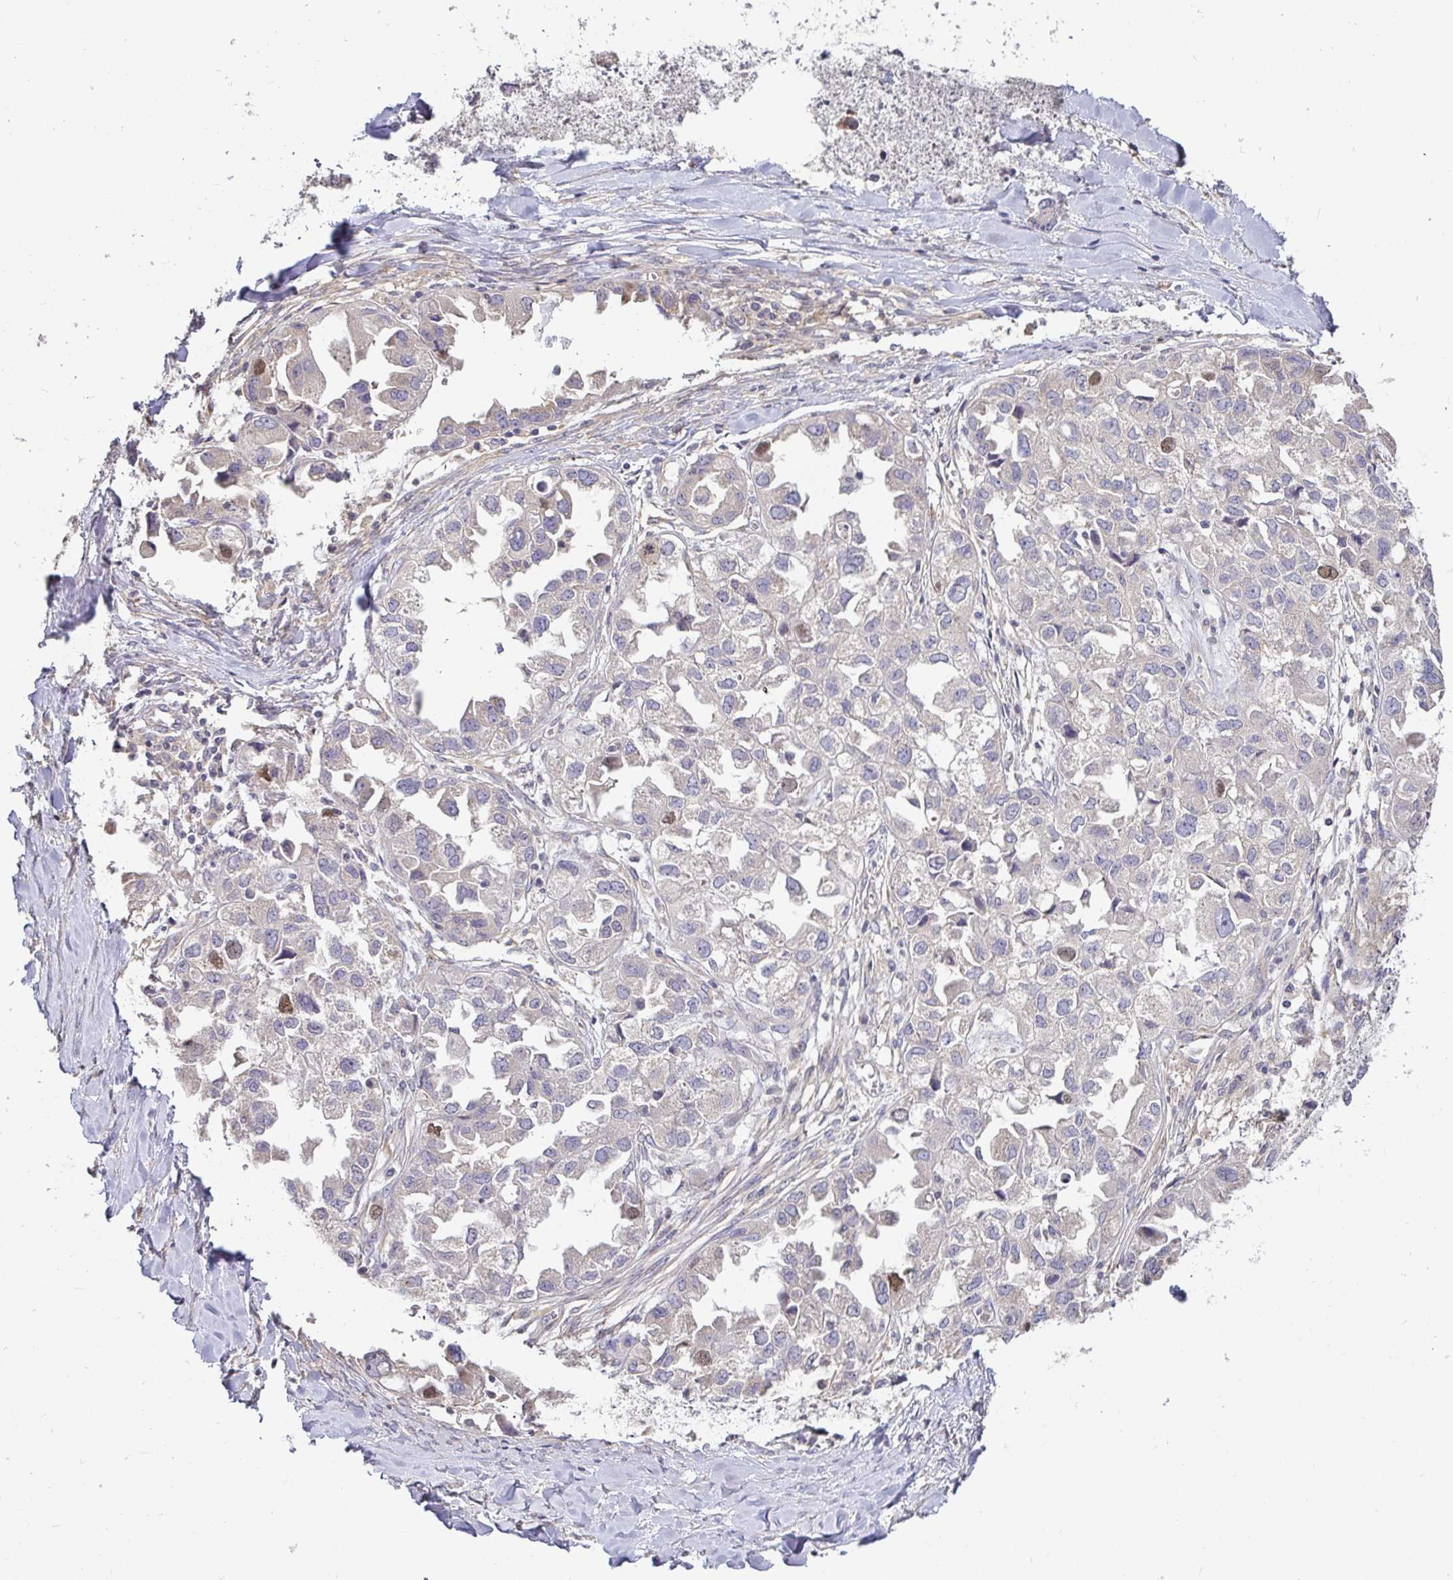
{"staining": {"intensity": "weak", "quantity": "<25%", "location": "nuclear"}, "tissue": "ovarian cancer", "cell_type": "Tumor cells", "image_type": "cancer", "snomed": [{"axis": "morphology", "description": "Cystadenocarcinoma, serous, NOS"}, {"axis": "topography", "description": "Ovary"}], "caption": "Tumor cells are negative for brown protein staining in ovarian cancer.", "gene": "ANLN", "patient": {"sex": "female", "age": 84}}